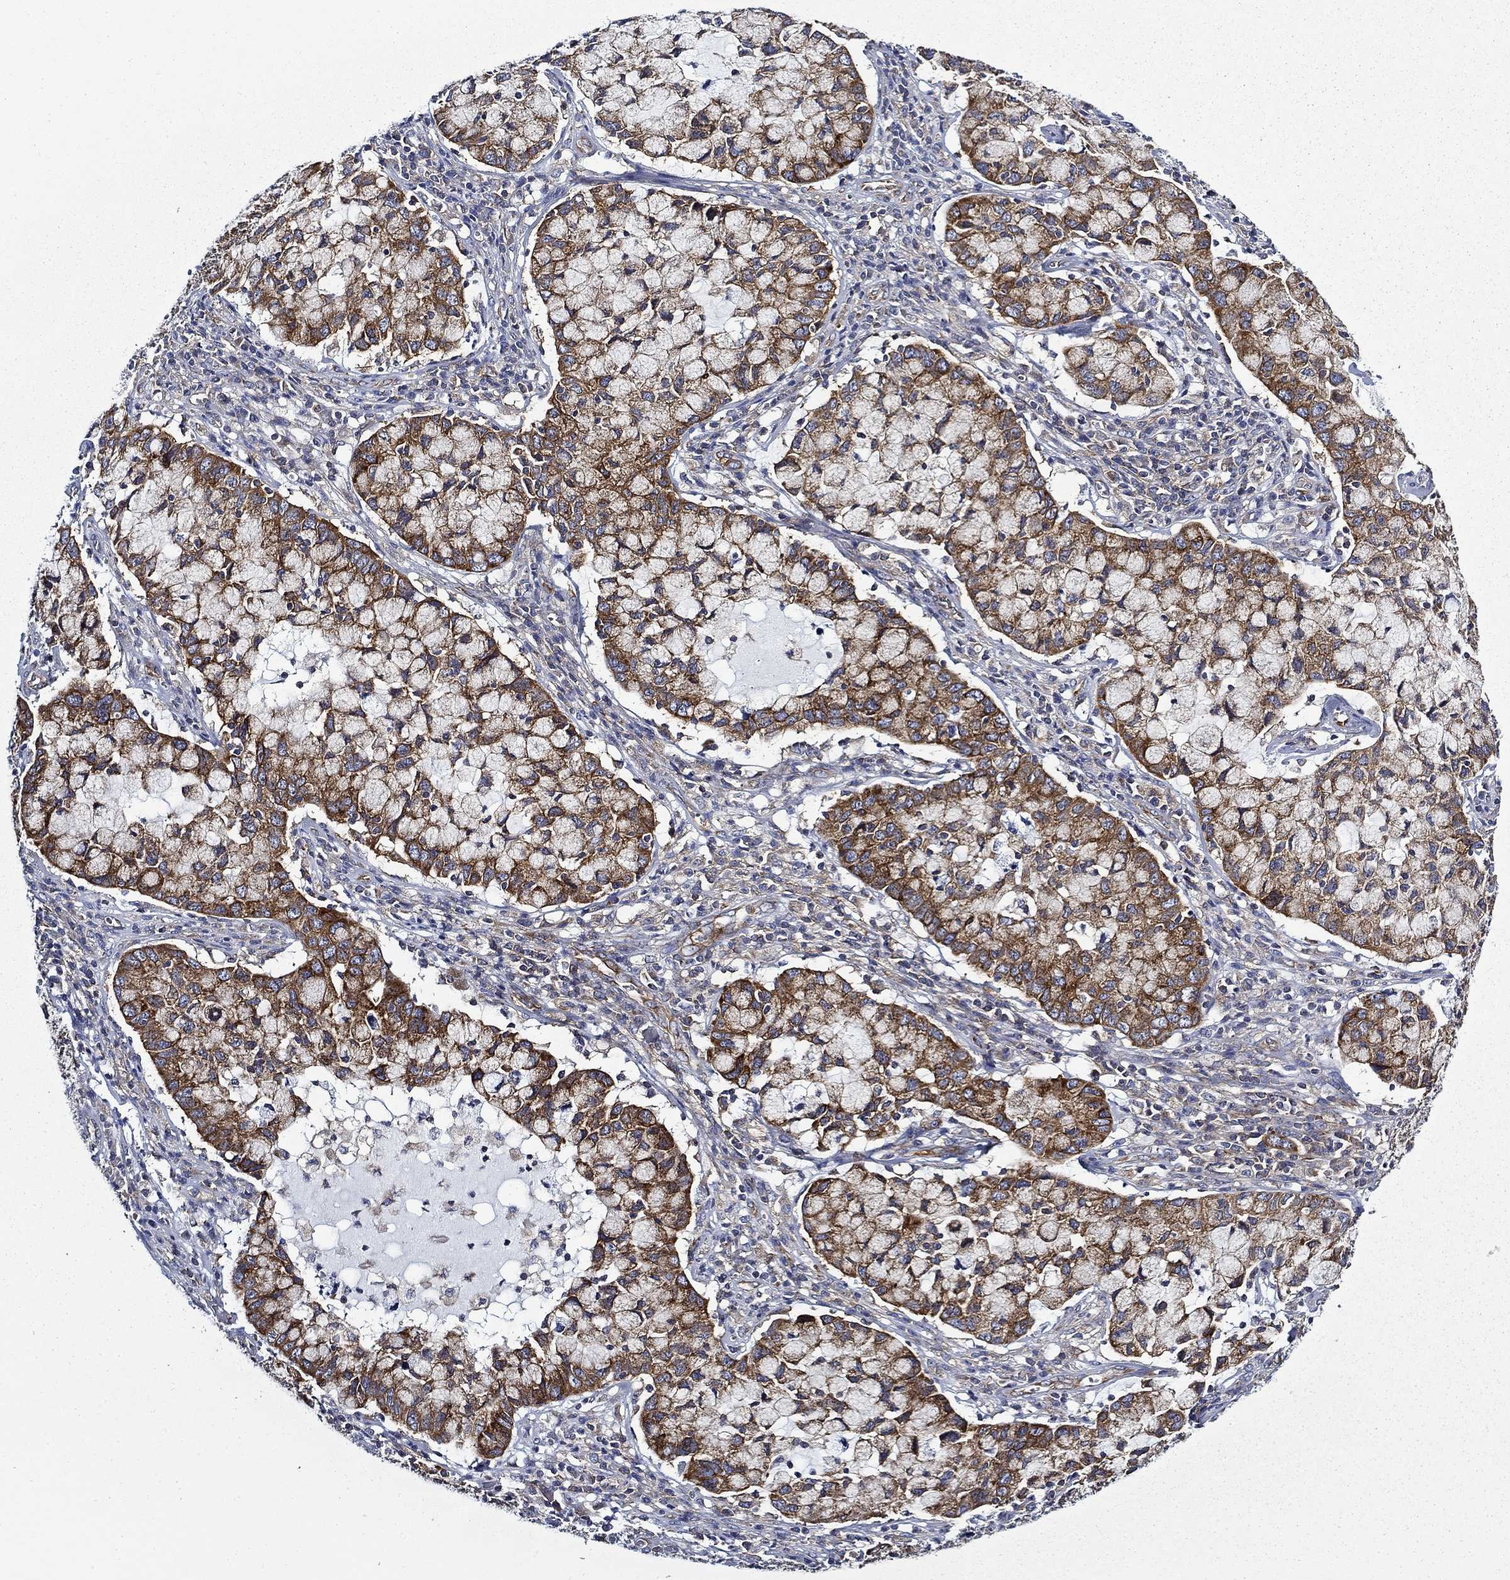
{"staining": {"intensity": "strong", "quantity": ">75%", "location": "cytoplasmic/membranous"}, "tissue": "cervical cancer", "cell_type": "Tumor cells", "image_type": "cancer", "snomed": [{"axis": "morphology", "description": "Adenocarcinoma, NOS"}, {"axis": "topography", "description": "Cervix"}], "caption": "Cervical adenocarcinoma stained with a protein marker displays strong staining in tumor cells.", "gene": "FXR1", "patient": {"sex": "female", "age": 40}}